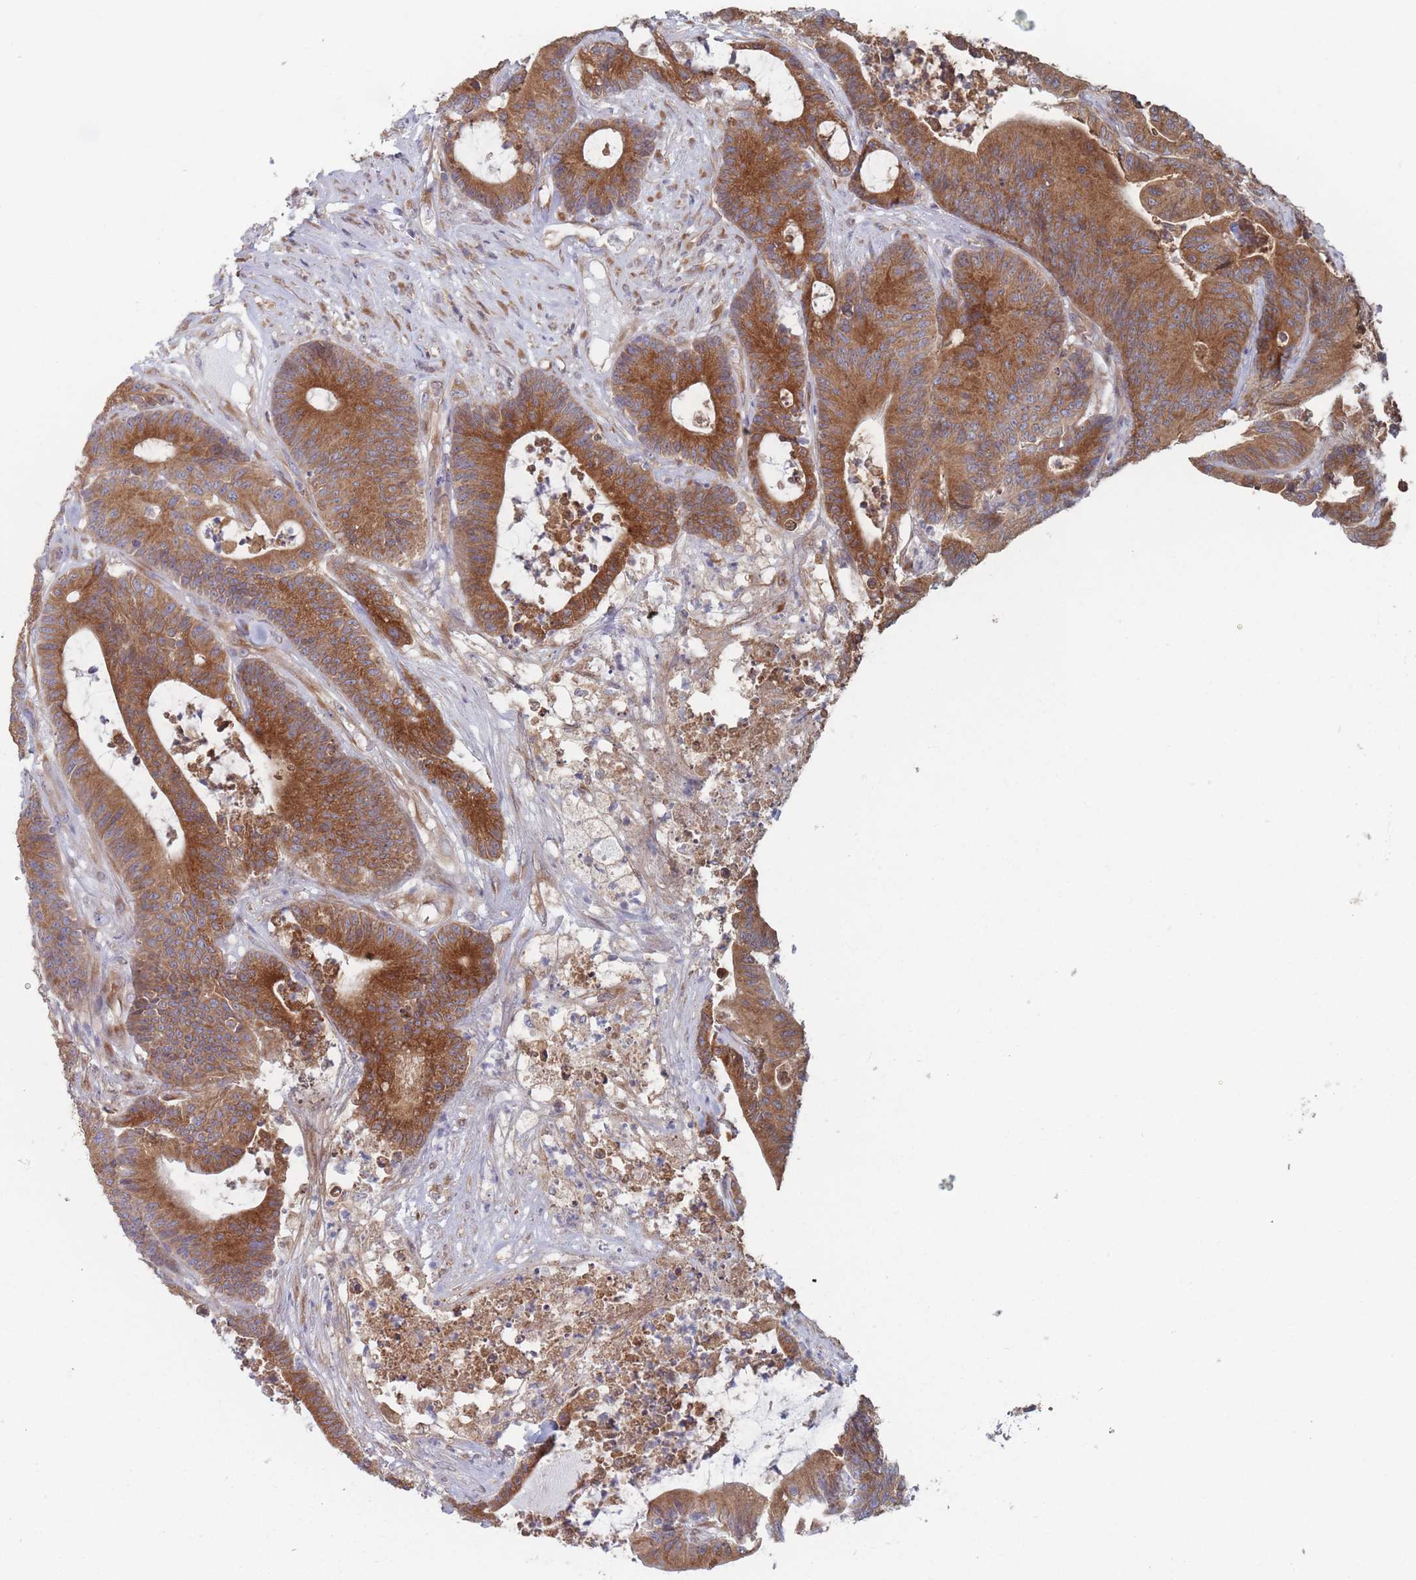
{"staining": {"intensity": "strong", "quantity": ">75%", "location": "cytoplasmic/membranous"}, "tissue": "colorectal cancer", "cell_type": "Tumor cells", "image_type": "cancer", "snomed": [{"axis": "morphology", "description": "Adenocarcinoma, NOS"}, {"axis": "topography", "description": "Colon"}], "caption": "Protein analysis of adenocarcinoma (colorectal) tissue reveals strong cytoplasmic/membranous positivity in about >75% of tumor cells. (DAB (3,3'-diaminobenzidine) = brown stain, brightfield microscopy at high magnification).", "gene": "KDSR", "patient": {"sex": "female", "age": 84}}